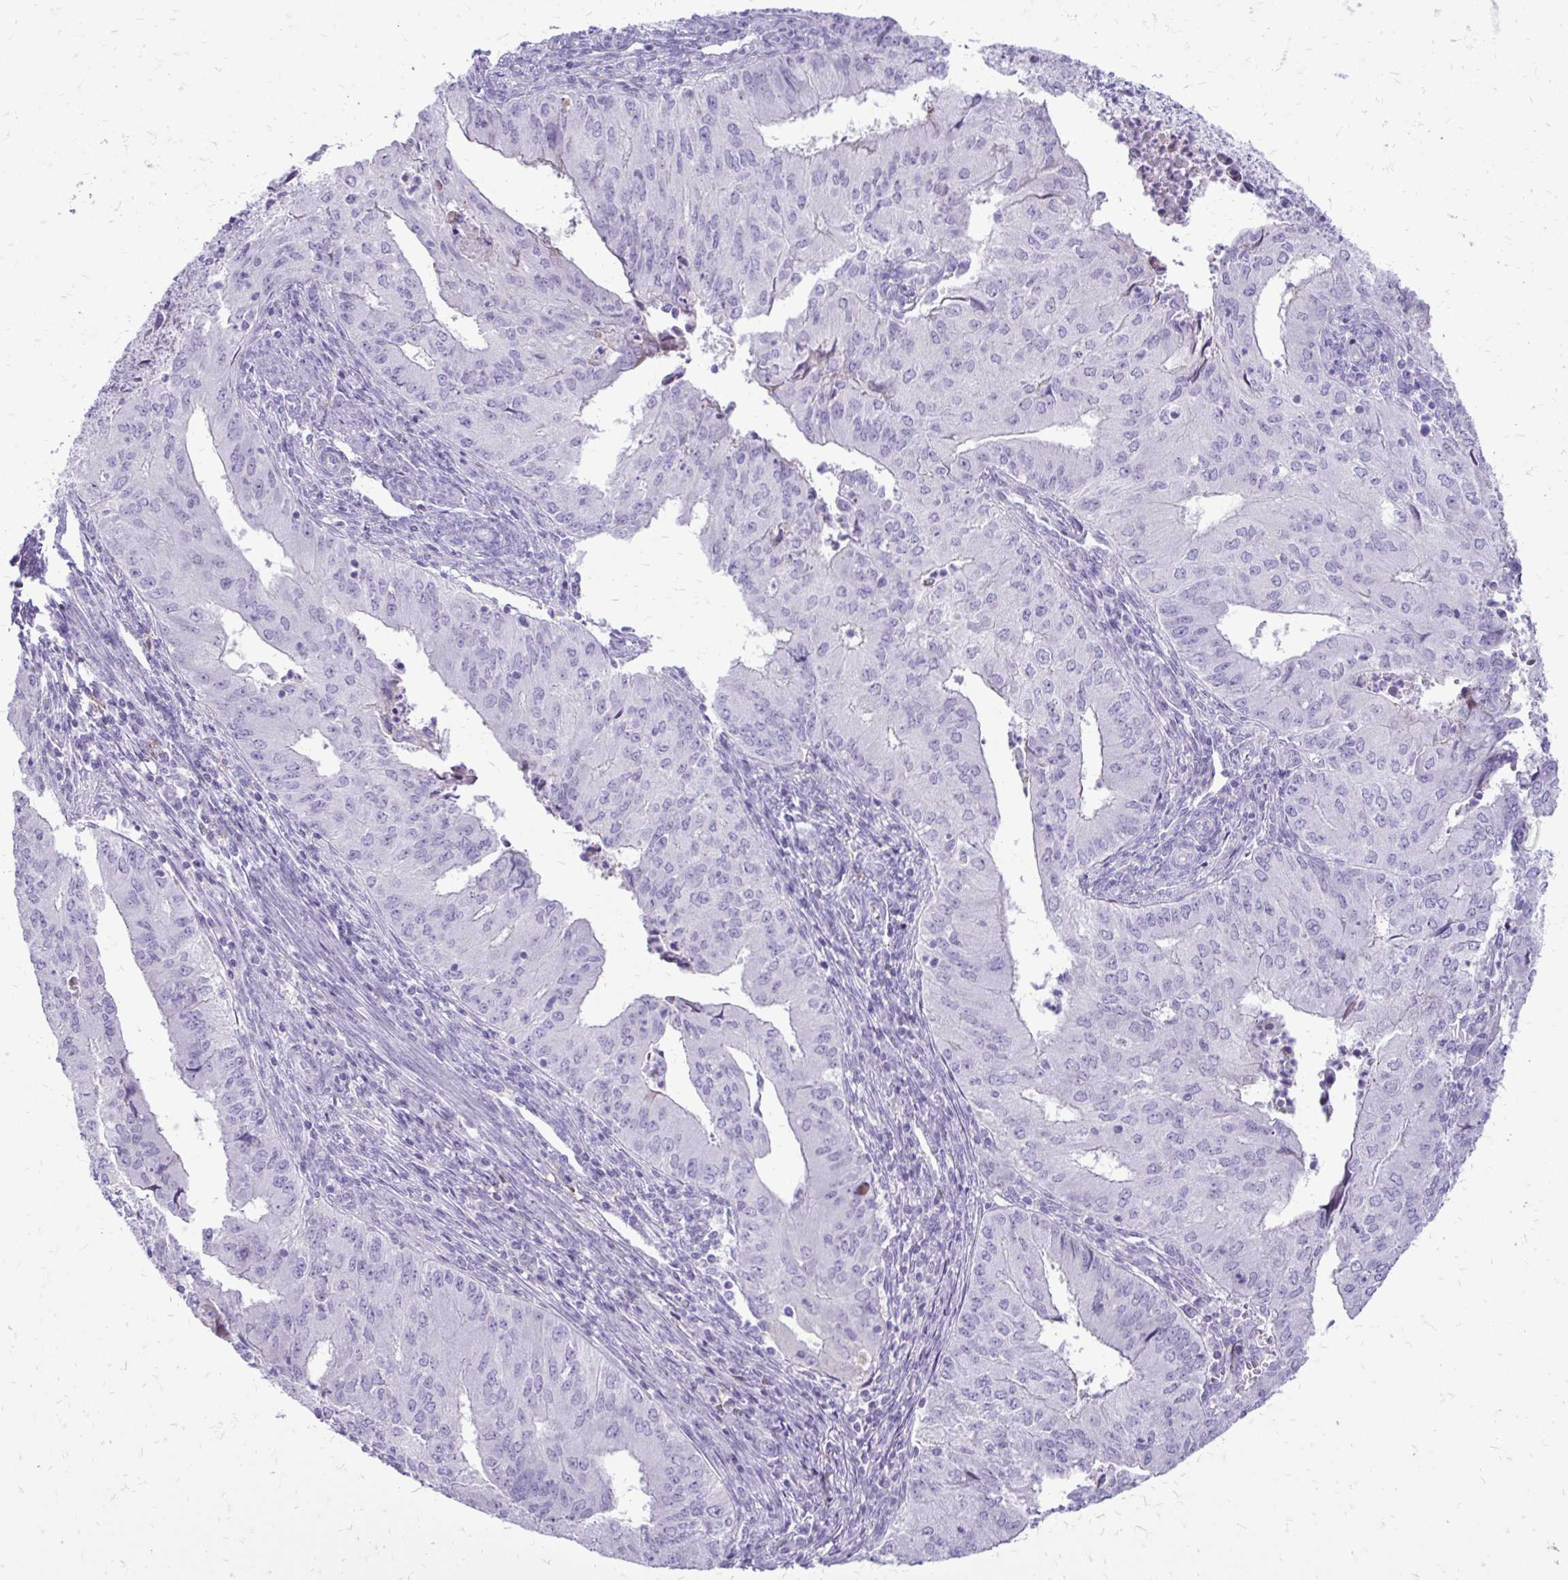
{"staining": {"intensity": "negative", "quantity": "none", "location": "none"}, "tissue": "endometrial cancer", "cell_type": "Tumor cells", "image_type": "cancer", "snomed": [{"axis": "morphology", "description": "Adenocarcinoma, NOS"}, {"axis": "topography", "description": "Endometrium"}], "caption": "IHC histopathology image of human adenocarcinoma (endometrial) stained for a protein (brown), which demonstrates no expression in tumor cells. (Brightfield microscopy of DAB immunohistochemistry (IHC) at high magnification).", "gene": "SIGLEC11", "patient": {"sex": "female", "age": 50}}